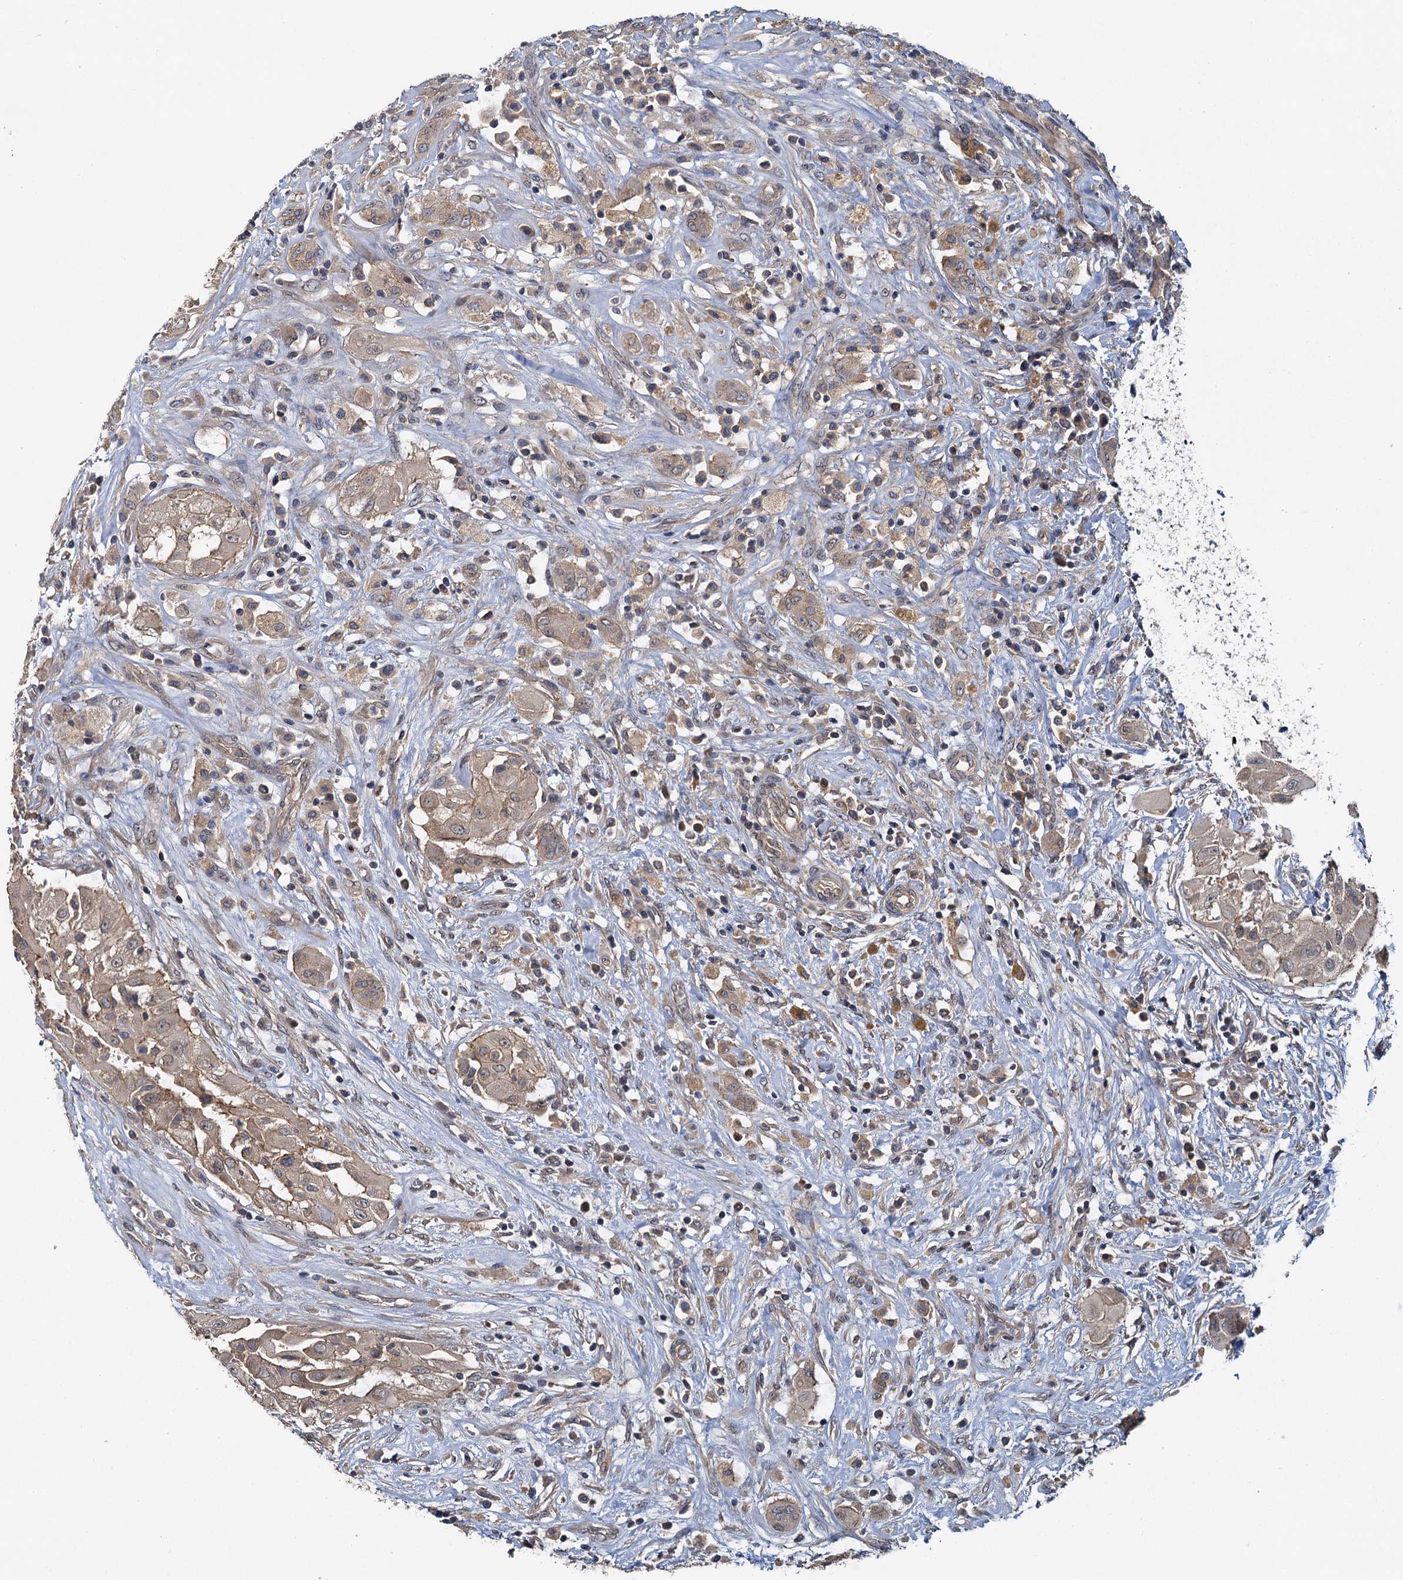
{"staining": {"intensity": "weak", "quantity": ">75%", "location": "cytoplasmic/membranous"}, "tissue": "thyroid cancer", "cell_type": "Tumor cells", "image_type": "cancer", "snomed": [{"axis": "morphology", "description": "Papillary adenocarcinoma, NOS"}, {"axis": "topography", "description": "Thyroid gland"}], "caption": "Immunohistochemical staining of thyroid cancer exhibits low levels of weak cytoplasmic/membranous staining in about >75% of tumor cells.", "gene": "ZNF324", "patient": {"sex": "female", "age": 59}}